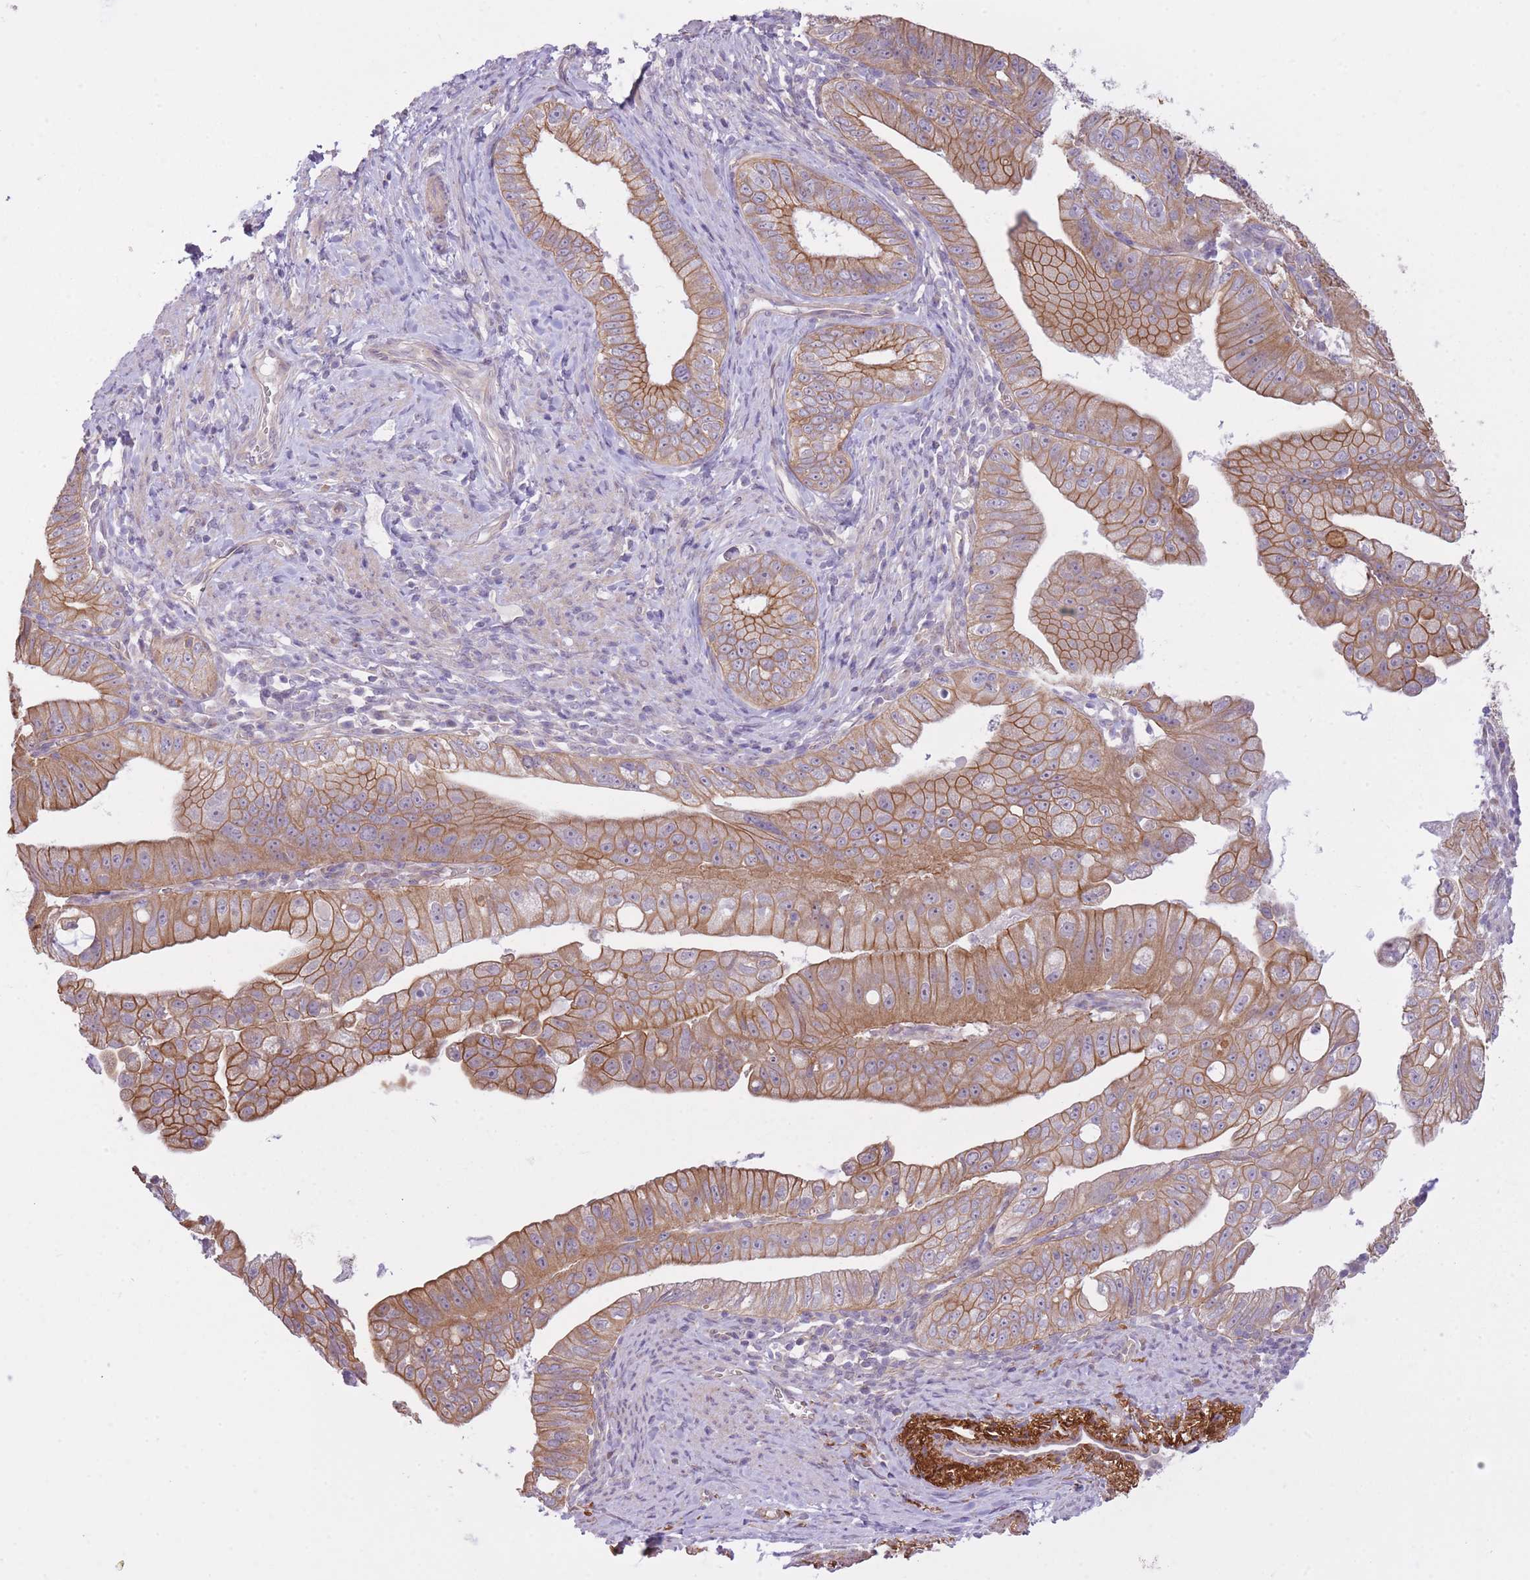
{"staining": {"intensity": "moderate", "quantity": ">75%", "location": "cytoplasmic/membranous"}, "tissue": "pancreatic cancer", "cell_type": "Tumor cells", "image_type": "cancer", "snomed": [{"axis": "morphology", "description": "Adenocarcinoma, NOS"}, {"axis": "topography", "description": "Pancreas"}], "caption": "This histopathology image reveals pancreatic cancer (adenocarcinoma) stained with immunohistochemistry (IHC) to label a protein in brown. The cytoplasmic/membranous of tumor cells show moderate positivity for the protein. Nuclei are counter-stained blue.", "gene": "REV1", "patient": {"sex": "male", "age": 70}}